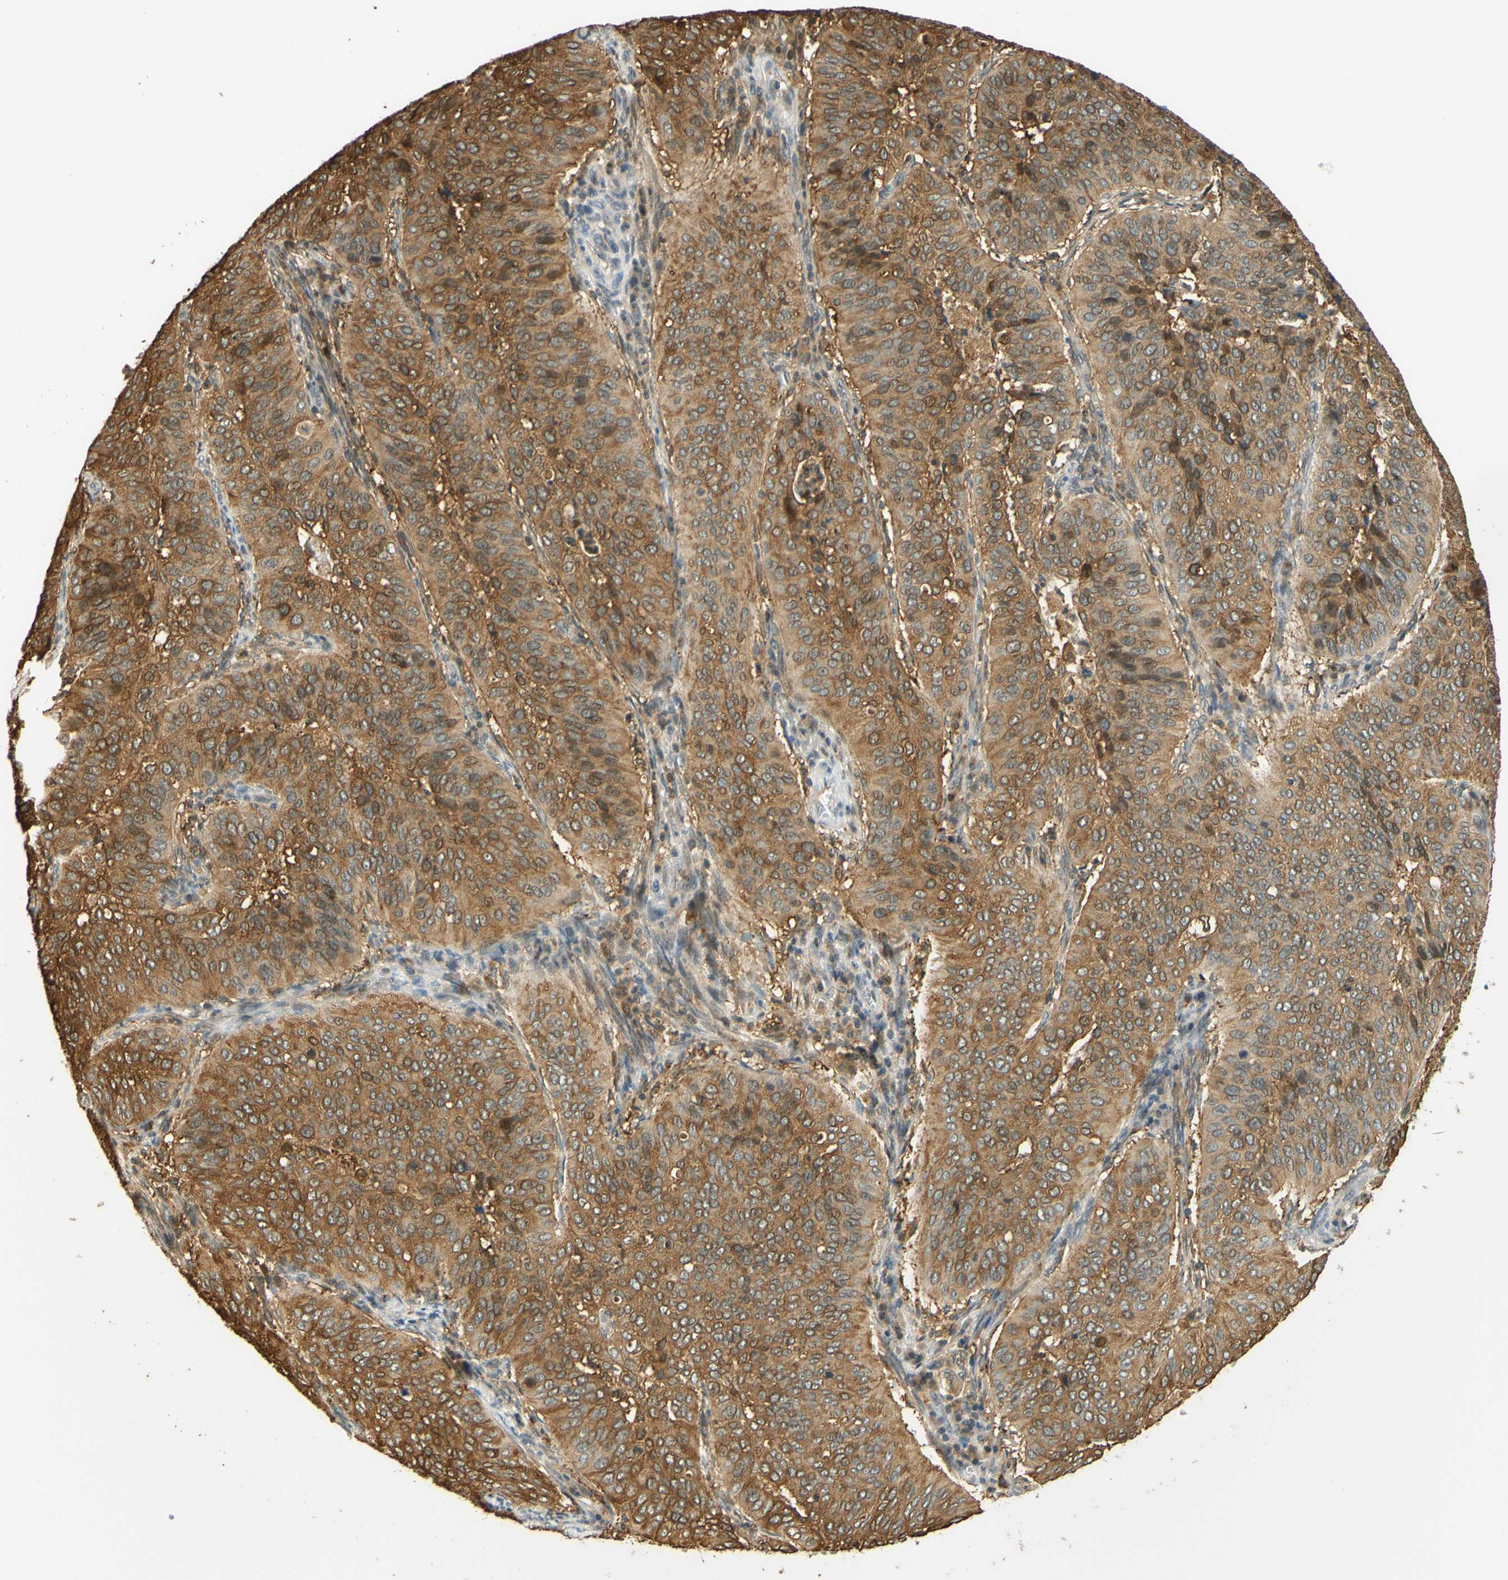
{"staining": {"intensity": "moderate", "quantity": ">75%", "location": "cytoplasmic/membranous"}, "tissue": "cervical cancer", "cell_type": "Tumor cells", "image_type": "cancer", "snomed": [{"axis": "morphology", "description": "Normal tissue, NOS"}, {"axis": "morphology", "description": "Squamous cell carcinoma, NOS"}, {"axis": "topography", "description": "Cervix"}], "caption": "A high-resolution photomicrograph shows immunohistochemistry staining of cervical cancer, which displays moderate cytoplasmic/membranous positivity in approximately >75% of tumor cells.", "gene": "C2CD2L", "patient": {"sex": "female", "age": 39}}